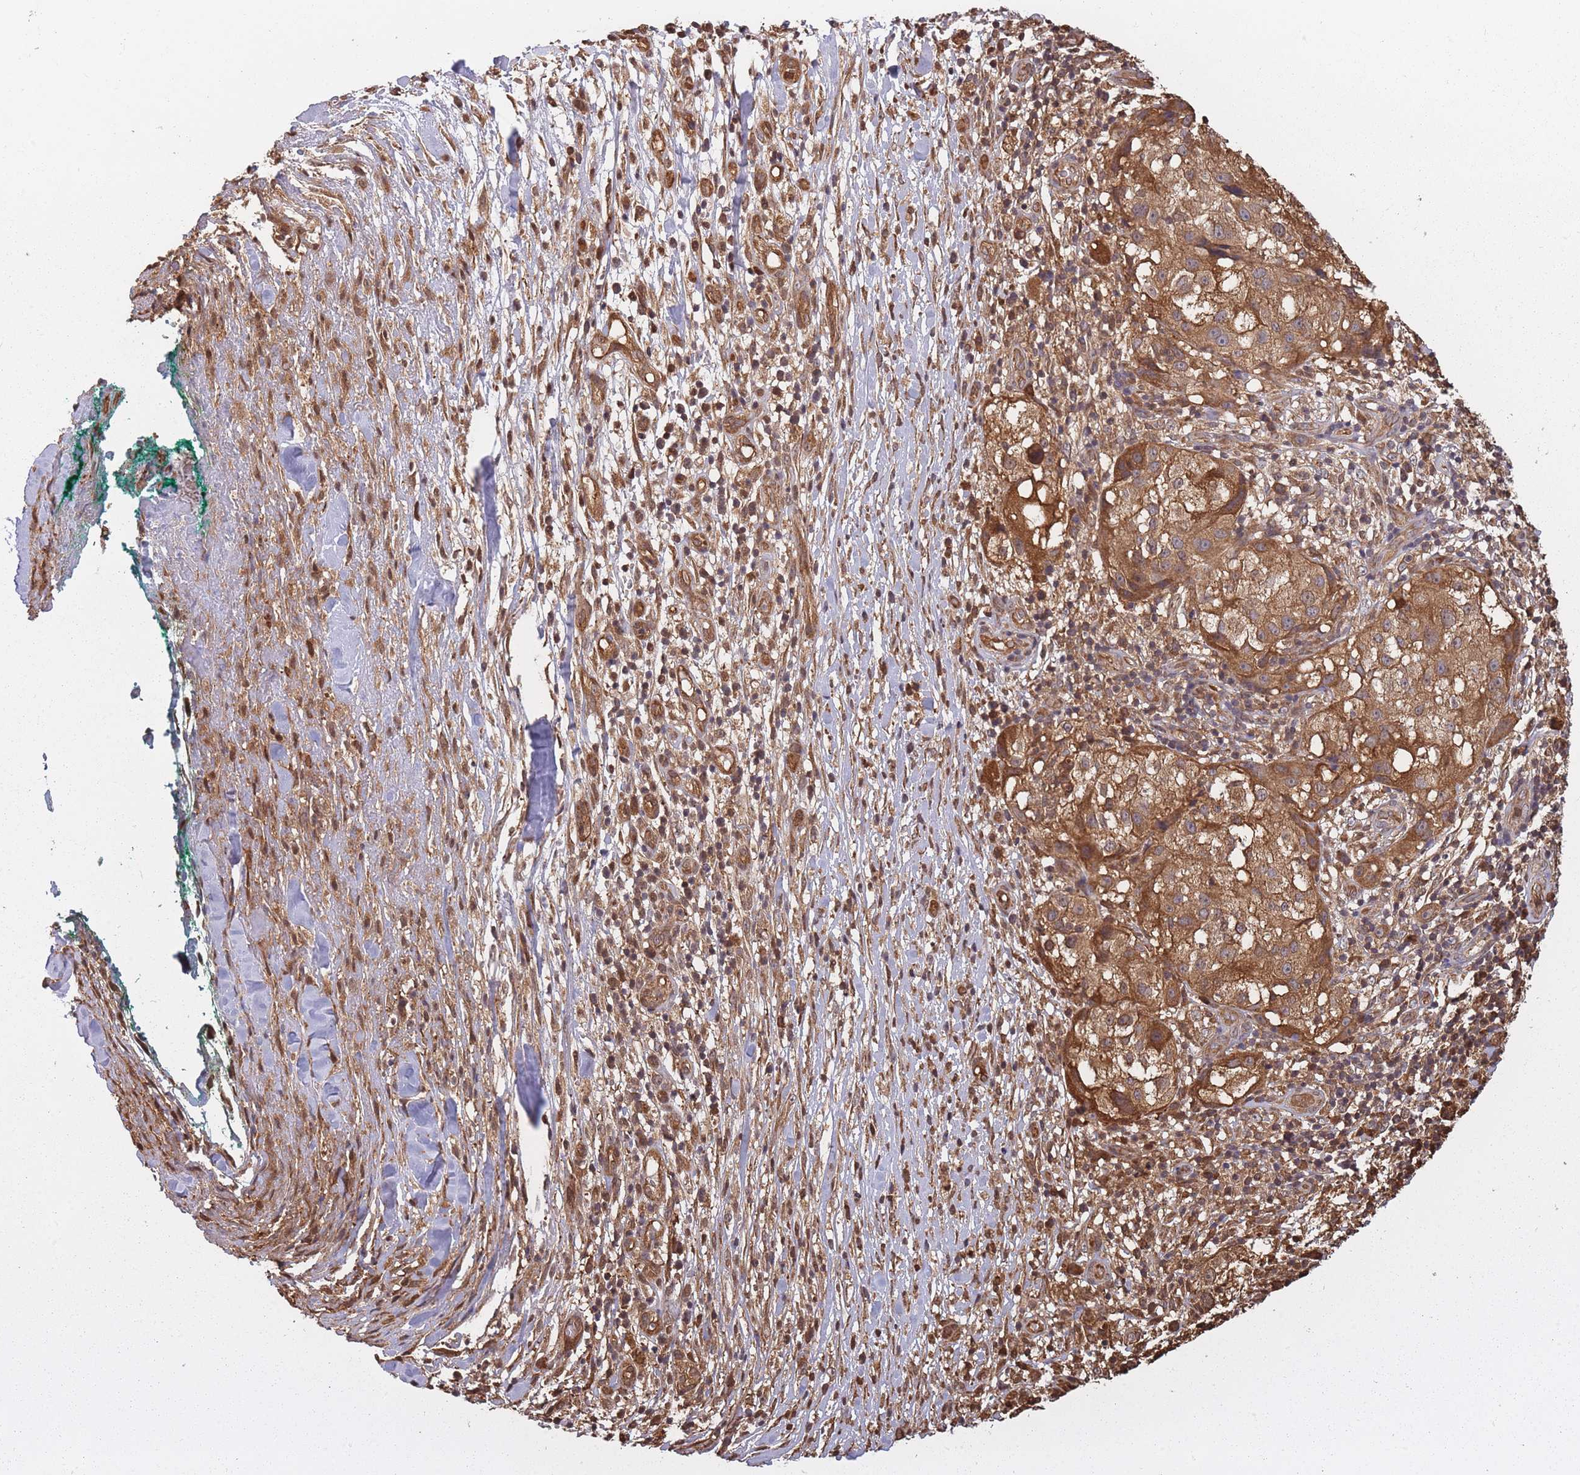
{"staining": {"intensity": "moderate", "quantity": ">75%", "location": "cytoplasmic/membranous"}, "tissue": "melanoma", "cell_type": "Tumor cells", "image_type": "cancer", "snomed": [{"axis": "morphology", "description": "Normal morphology"}, {"axis": "morphology", "description": "Malignant melanoma, NOS"}, {"axis": "topography", "description": "Skin"}], "caption": "A histopathology image of malignant melanoma stained for a protein exhibits moderate cytoplasmic/membranous brown staining in tumor cells. (IHC, brightfield microscopy, high magnification).", "gene": "ARL13B", "patient": {"sex": "female", "age": 72}}